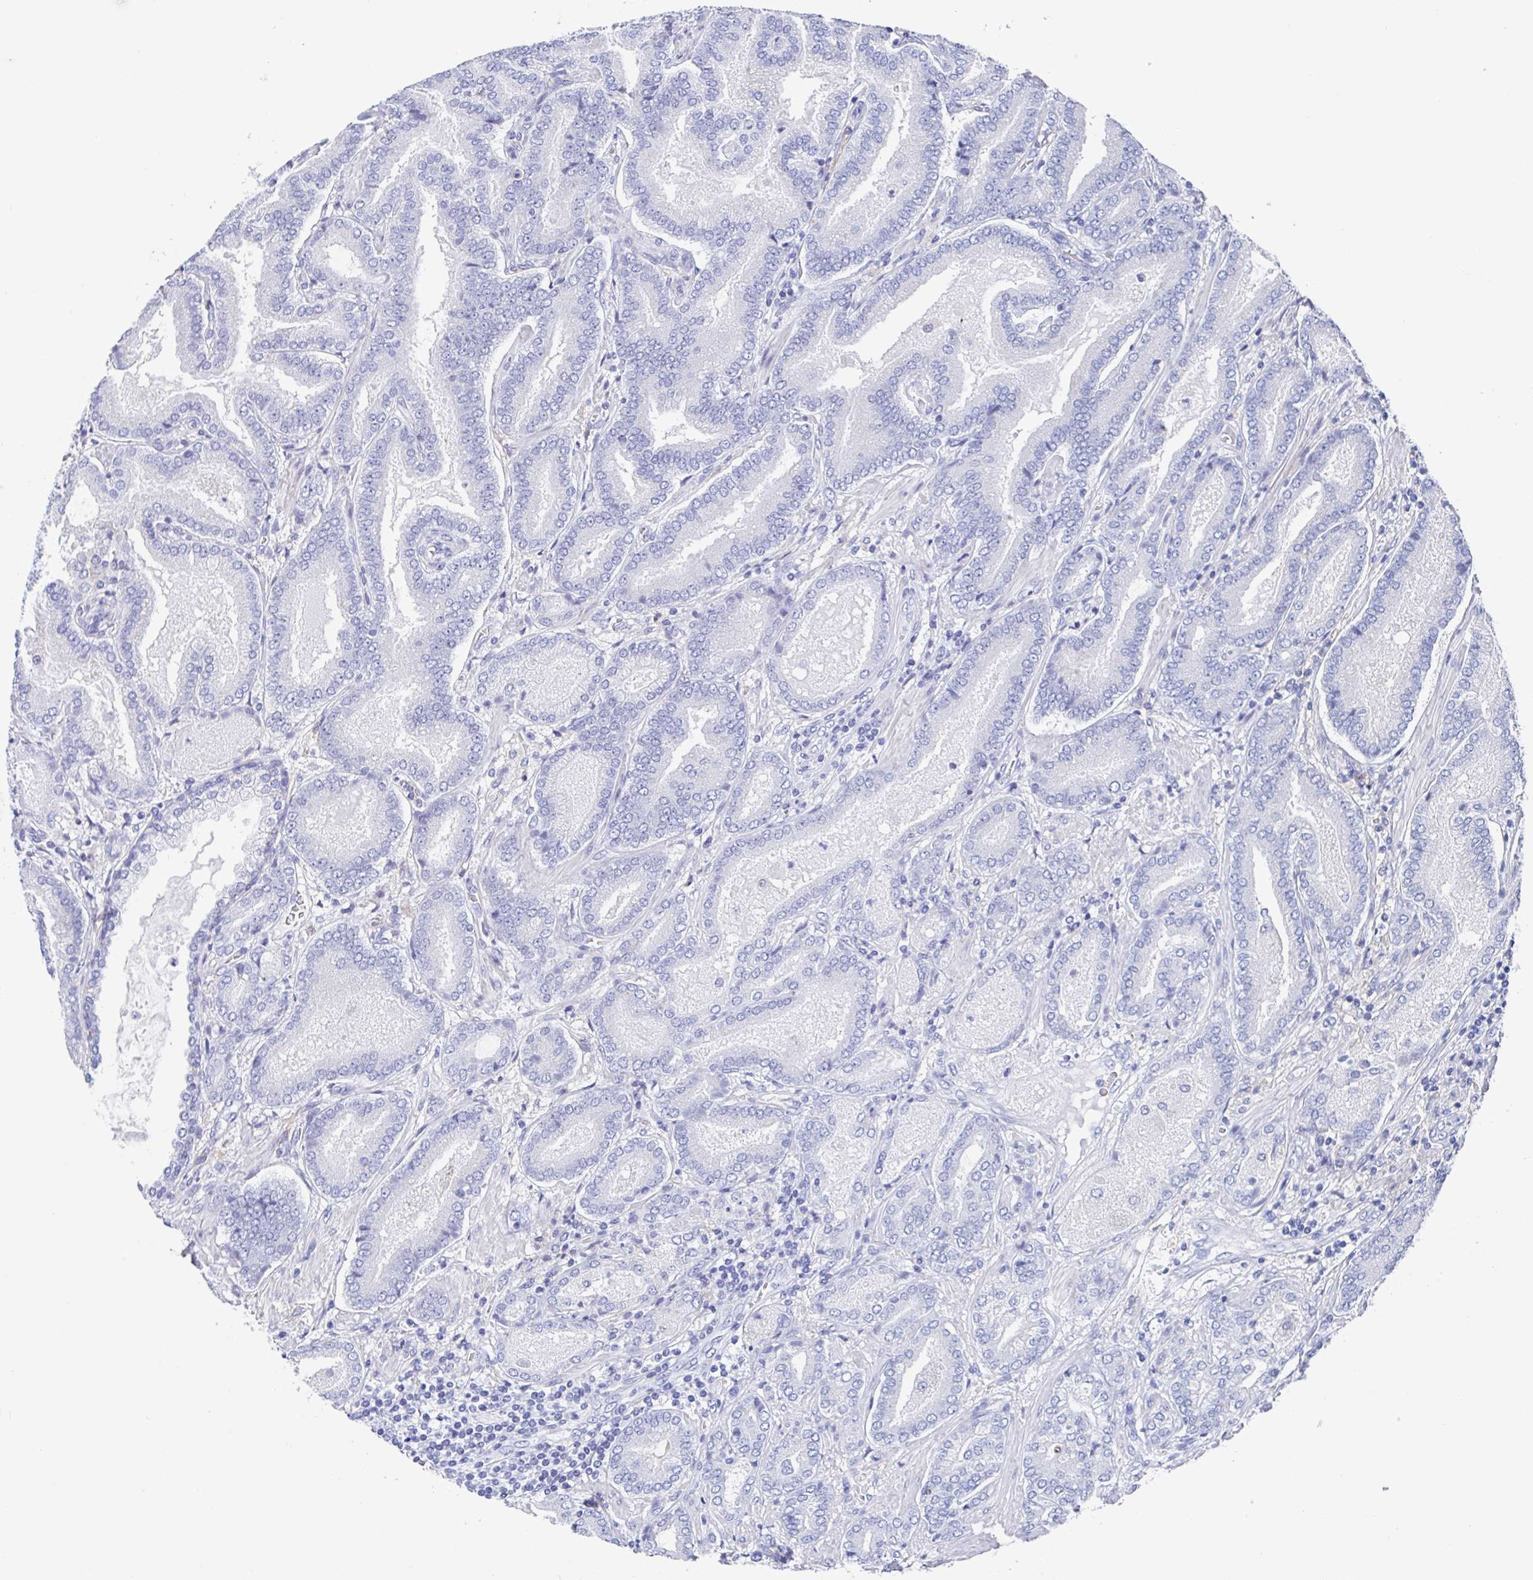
{"staining": {"intensity": "negative", "quantity": "none", "location": "none"}, "tissue": "prostate cancer", "cell_type": "Tumor cells", "image_type": "cancer", "snomed": [{"axis": "morphology", "description": "Adenocarcinoma, High grade"}, {"axis": "topography", "description": "Prostate"}], "caption": "Prostate adenocarcinoma (high-grade) was stained to show a protein in brown. There is no significant expression in tumor cells.", "gene": "FCGR3A", "patient": {"sex": "male", "age": 62}}